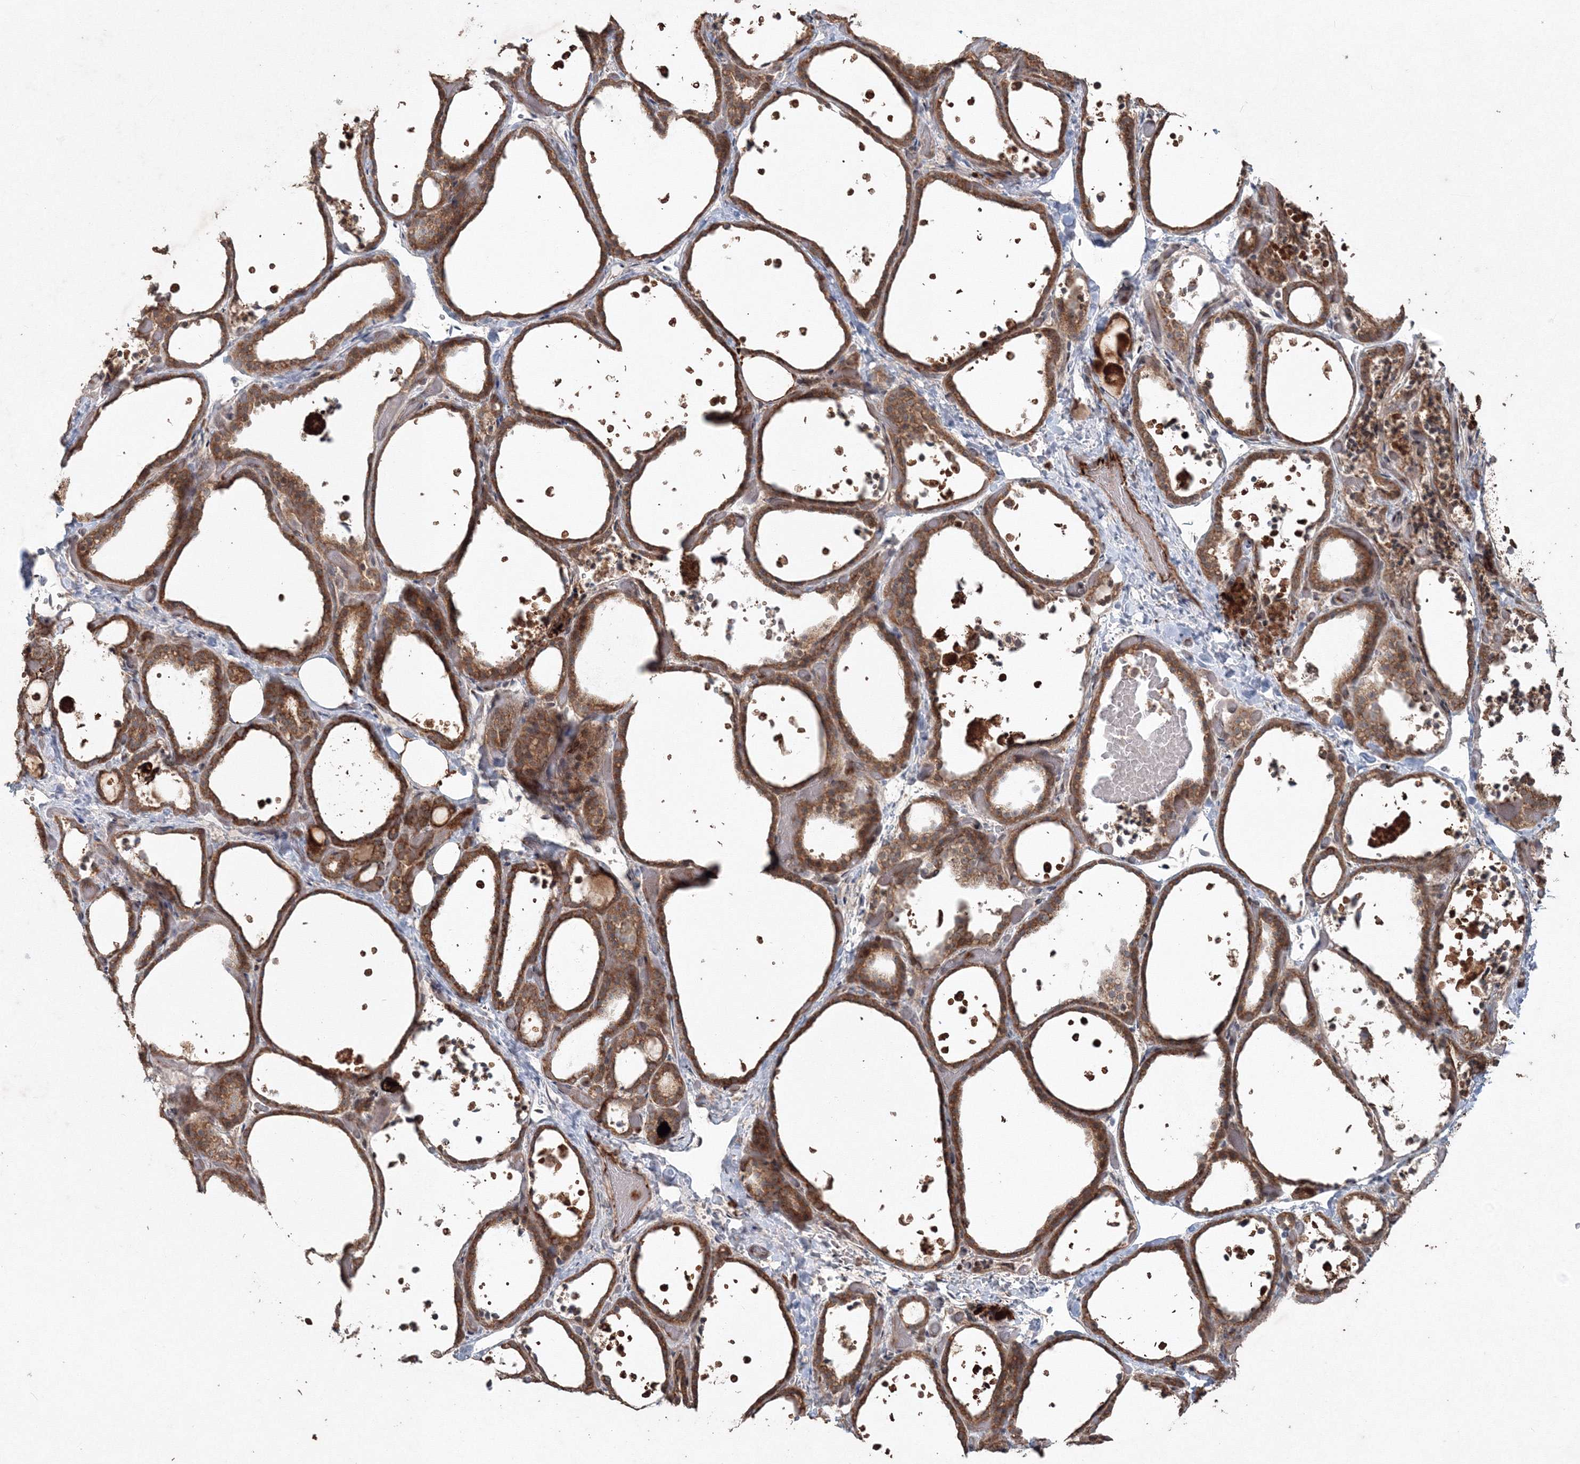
{"staining": {"intensity": "moderate", "quantity": ">75%", "location": "cytoplasmic/membranous"}, "tissue": "thyroid gland", "cell_type": "Glandular cells", "image_type": "normal", "snomed": [{"axis": "morphology", "description": "Normal tissue, NOS"}, {"axis": "topography", "description": "Thyroid gland"}], "caption": "Immunohistochemistry photomicrograph of benign human thyroid gland stained for a protein (brown), which demonstrates medium levels of moderate cytoplasmic/membranous positivity in approximately >75% of glandular cells.", "gene": "ANAPC16", "patient": {"sex": "female", "age": 44}}